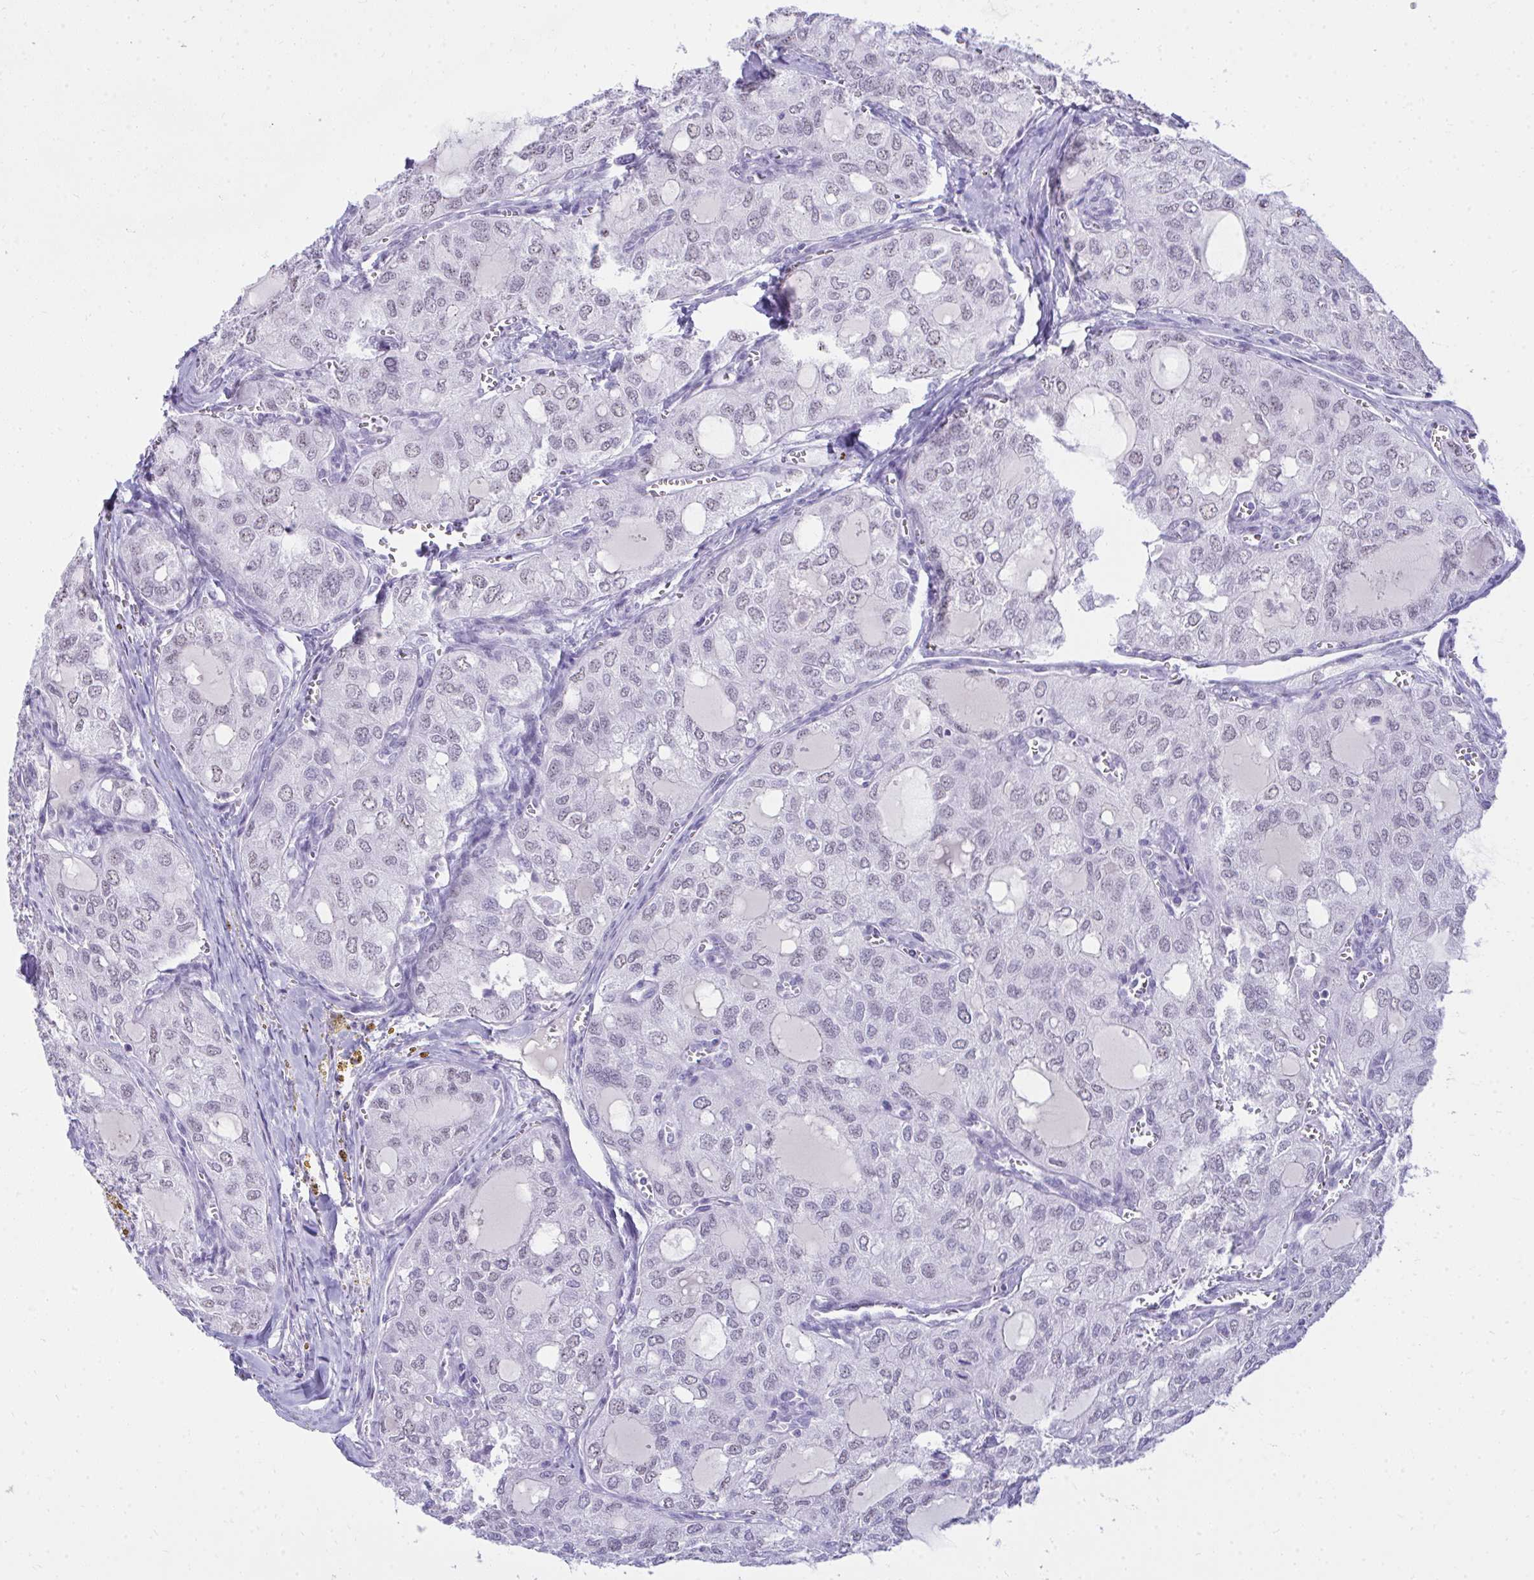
{"staining": {"intensity": "weak", "quantity": "<25%", "location": "nuclear"}, "tissue": "thyroid cancer", "cell_type": "Tumor cells", "image_type": "cancer", "snomed": [{"axis": "morphology", "description": "Follicular adenoma carcinoma, NOS"}, {"axis": "topography", "description": "Thyroid gland"}], "caption": "This micrograph is of follicular adenoma carcinoma (thyroid) stained with IHC to label a protein in brown with the nuclei are counter-stained blue. There is no staining in tumor cells. (DAB (3,3'-diaminobenzidine) immunohistochemistry visualized using brightfield microscopy, high magnification).", "gene": "OR5F1", "patient": {"sex": "male", "age": 75}}